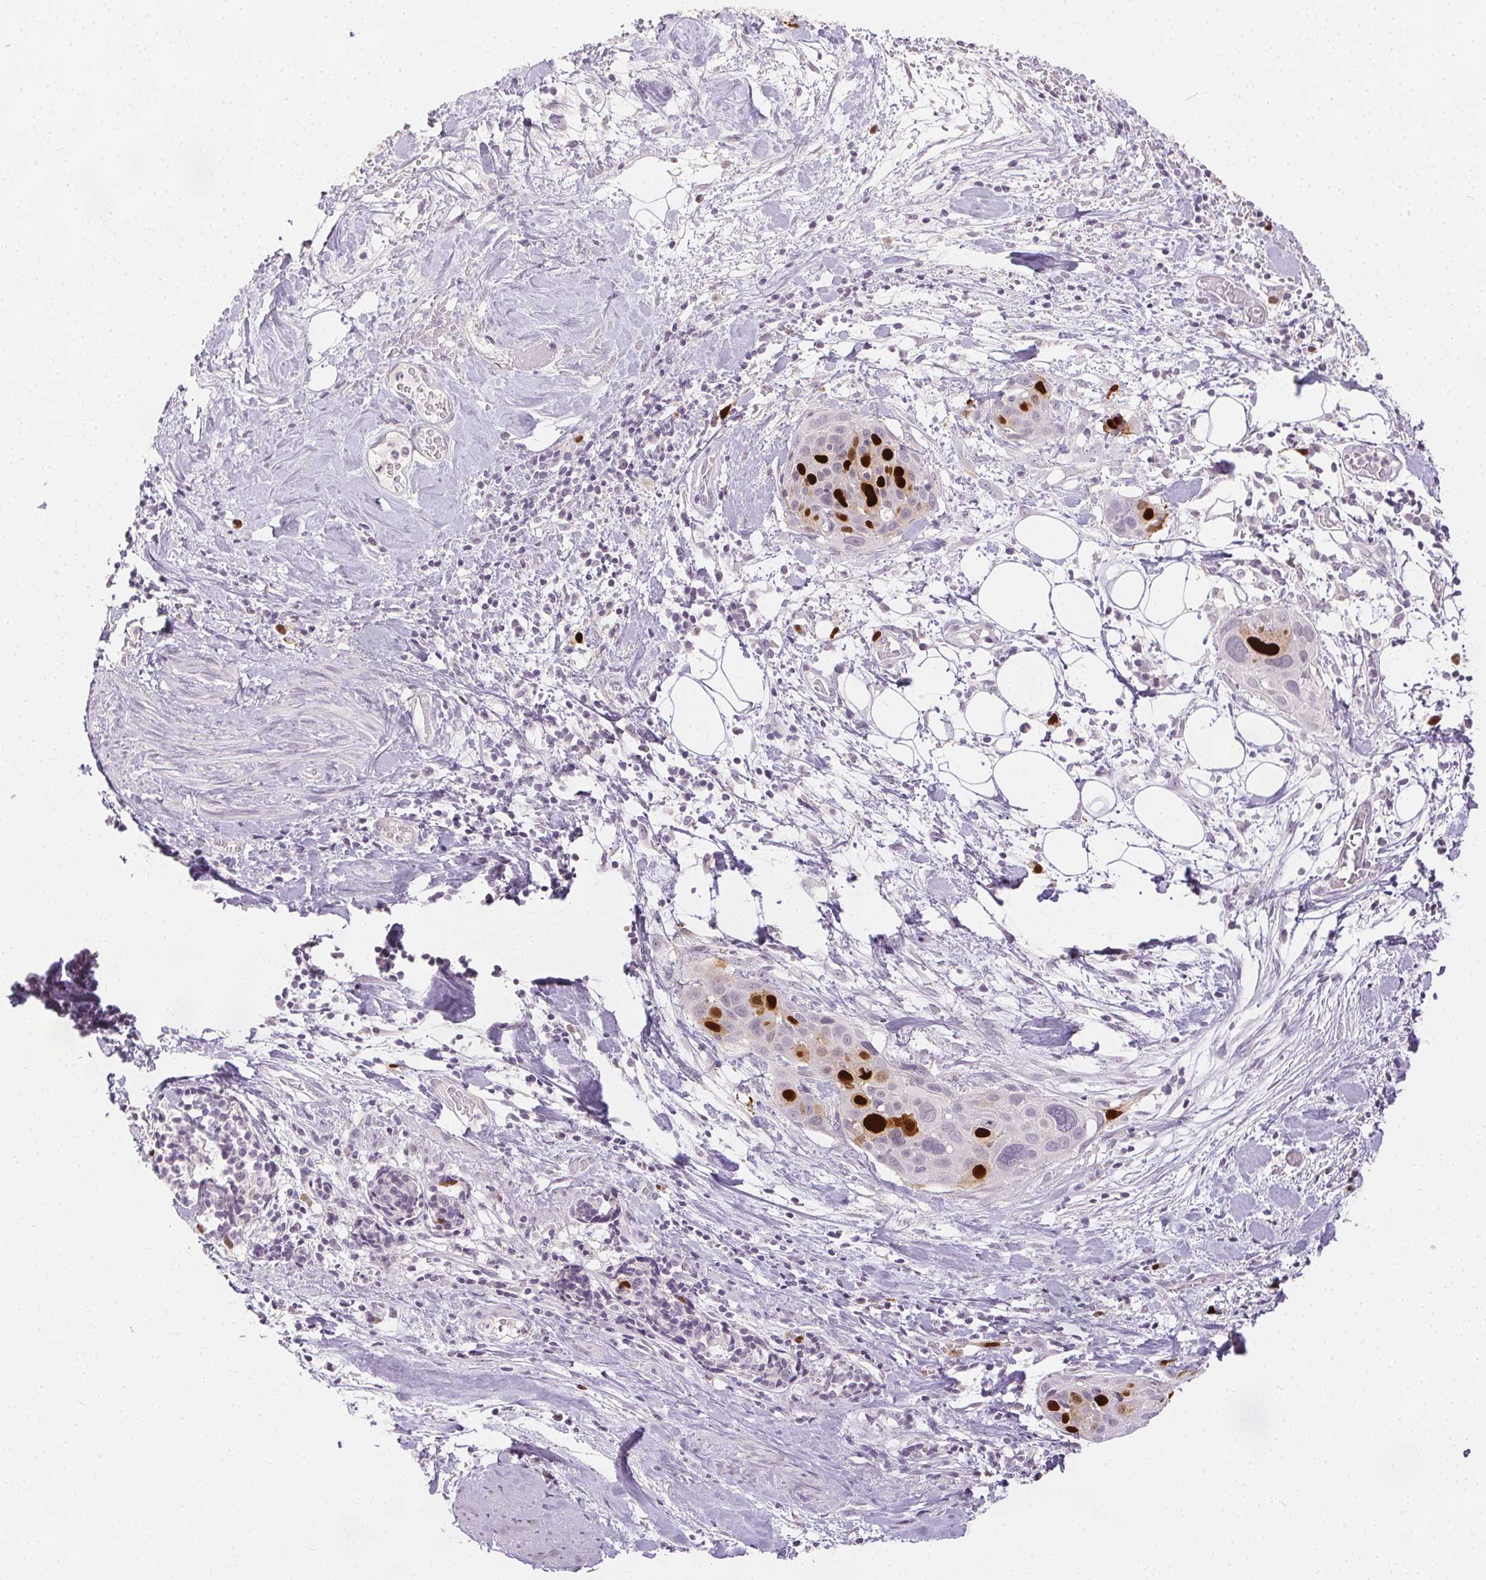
{"staining": {"intensity": "strong", "quantity": "25%-75%", "location": "nuclear"}, "tissue": "cervical cancer", "cell_type": "Tumor cells", "image_type": "cancer", "snomed": [{"axis": "morphology", "description": "Squamous cell carcinoma, NOS"}, {"axis": "topography", "description": "Cervix"}], "caption": "The immunohistochemical stain labels strong nuclear positivity in tumor cells of cervical cancer (squamous cell carcinoma) tissue.", "gene": "ANLN", "patient": {"sex": "female", "age": 39}}